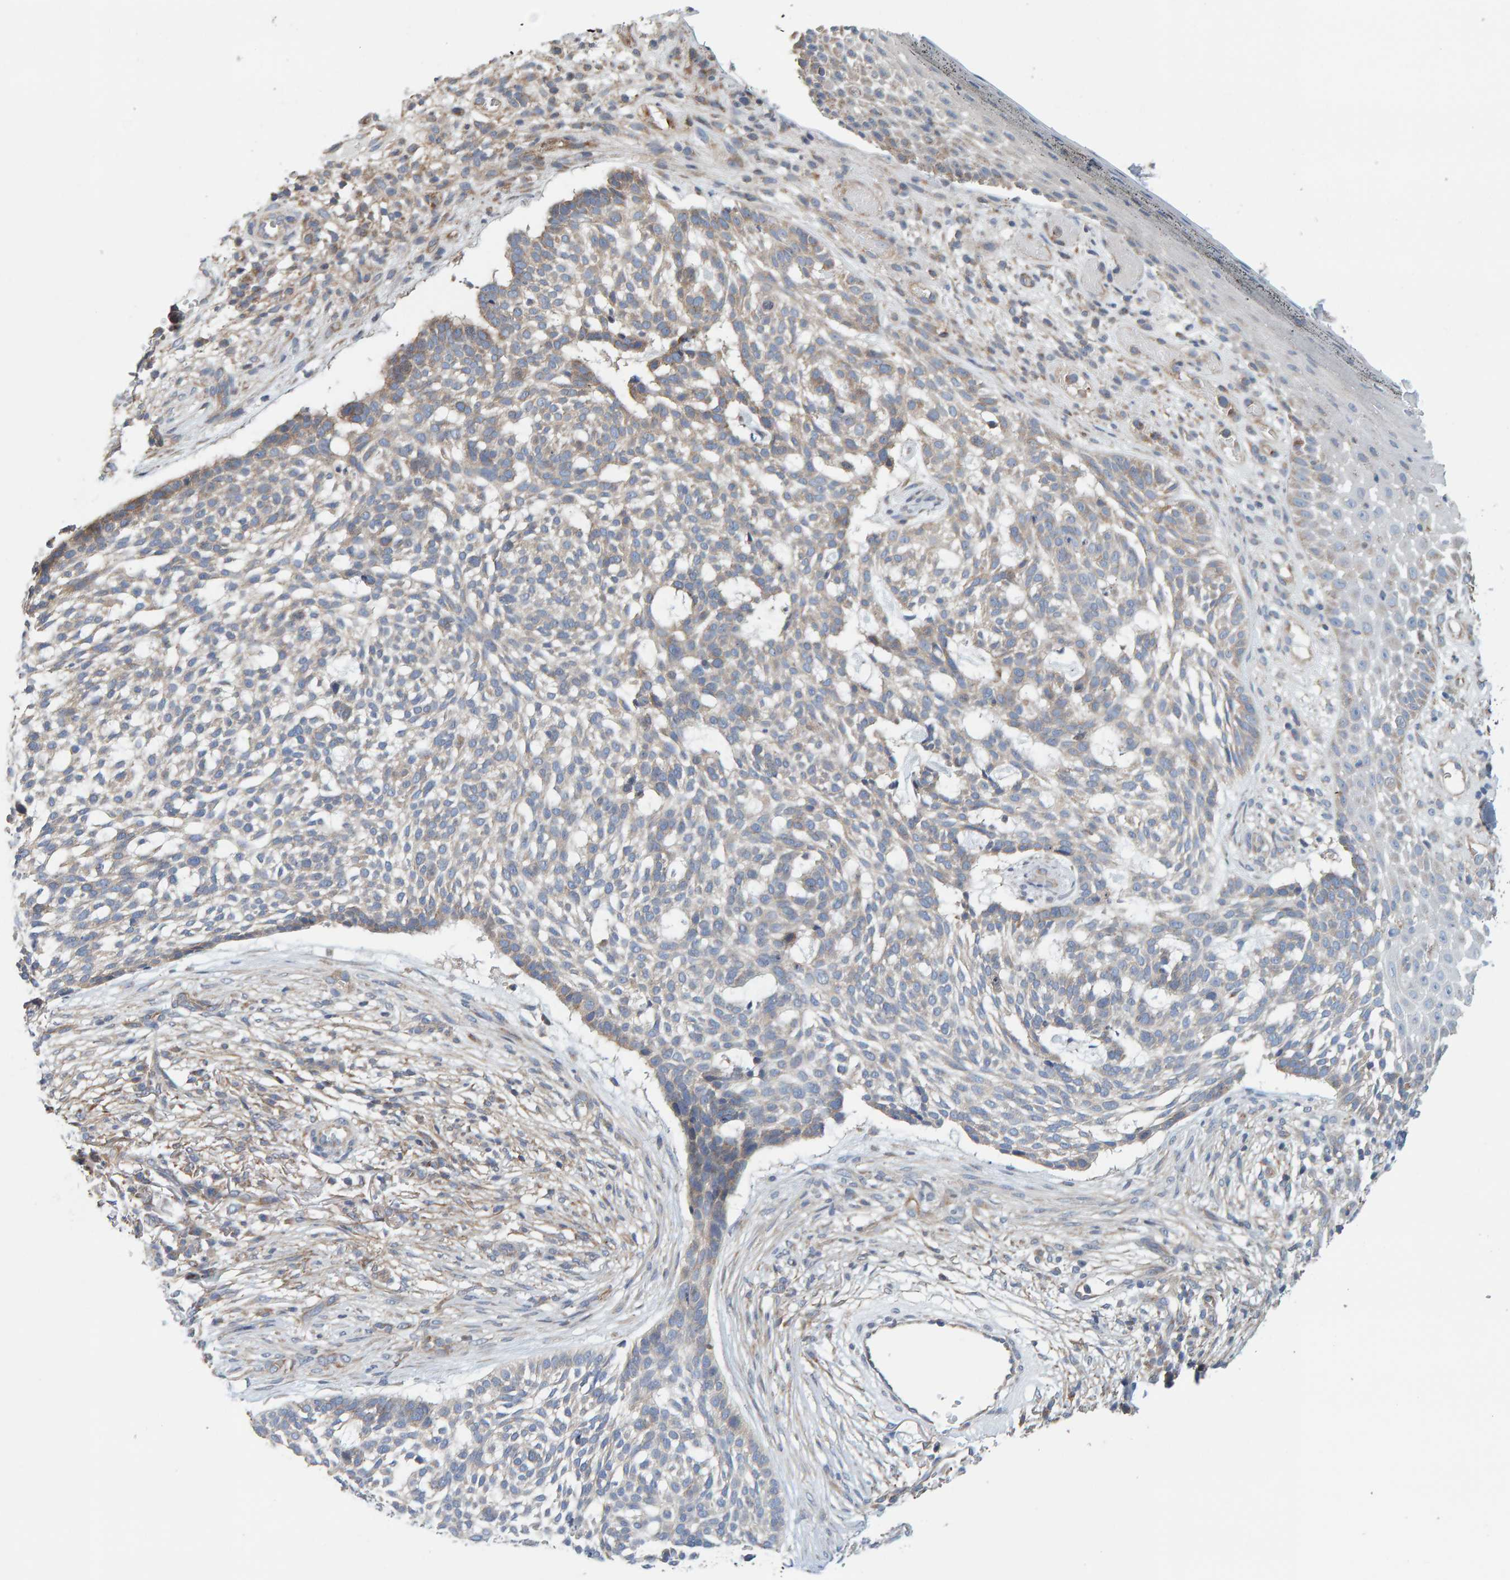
{"staining": {"intensity": "weak", "quantity": "<25%", "location": "cytoplasmic/membranous"}, "tissue": "skin cancer", "cell_type": "Tumor cells", "image_type": "cancer", "snomed": [{"axis": "morphology", "description": "Basal cell carcinoma"}, {"axis": "topography", "description": "Skin"}], "caption": "Immunohistochemistry (IHC) micrograph of basal cell carcinoma (skin) stained for a protein (brown), which shows no positivity in tumor cells.", "gene": "RGP1", "patient": {"sex": "female", "age": 64}}